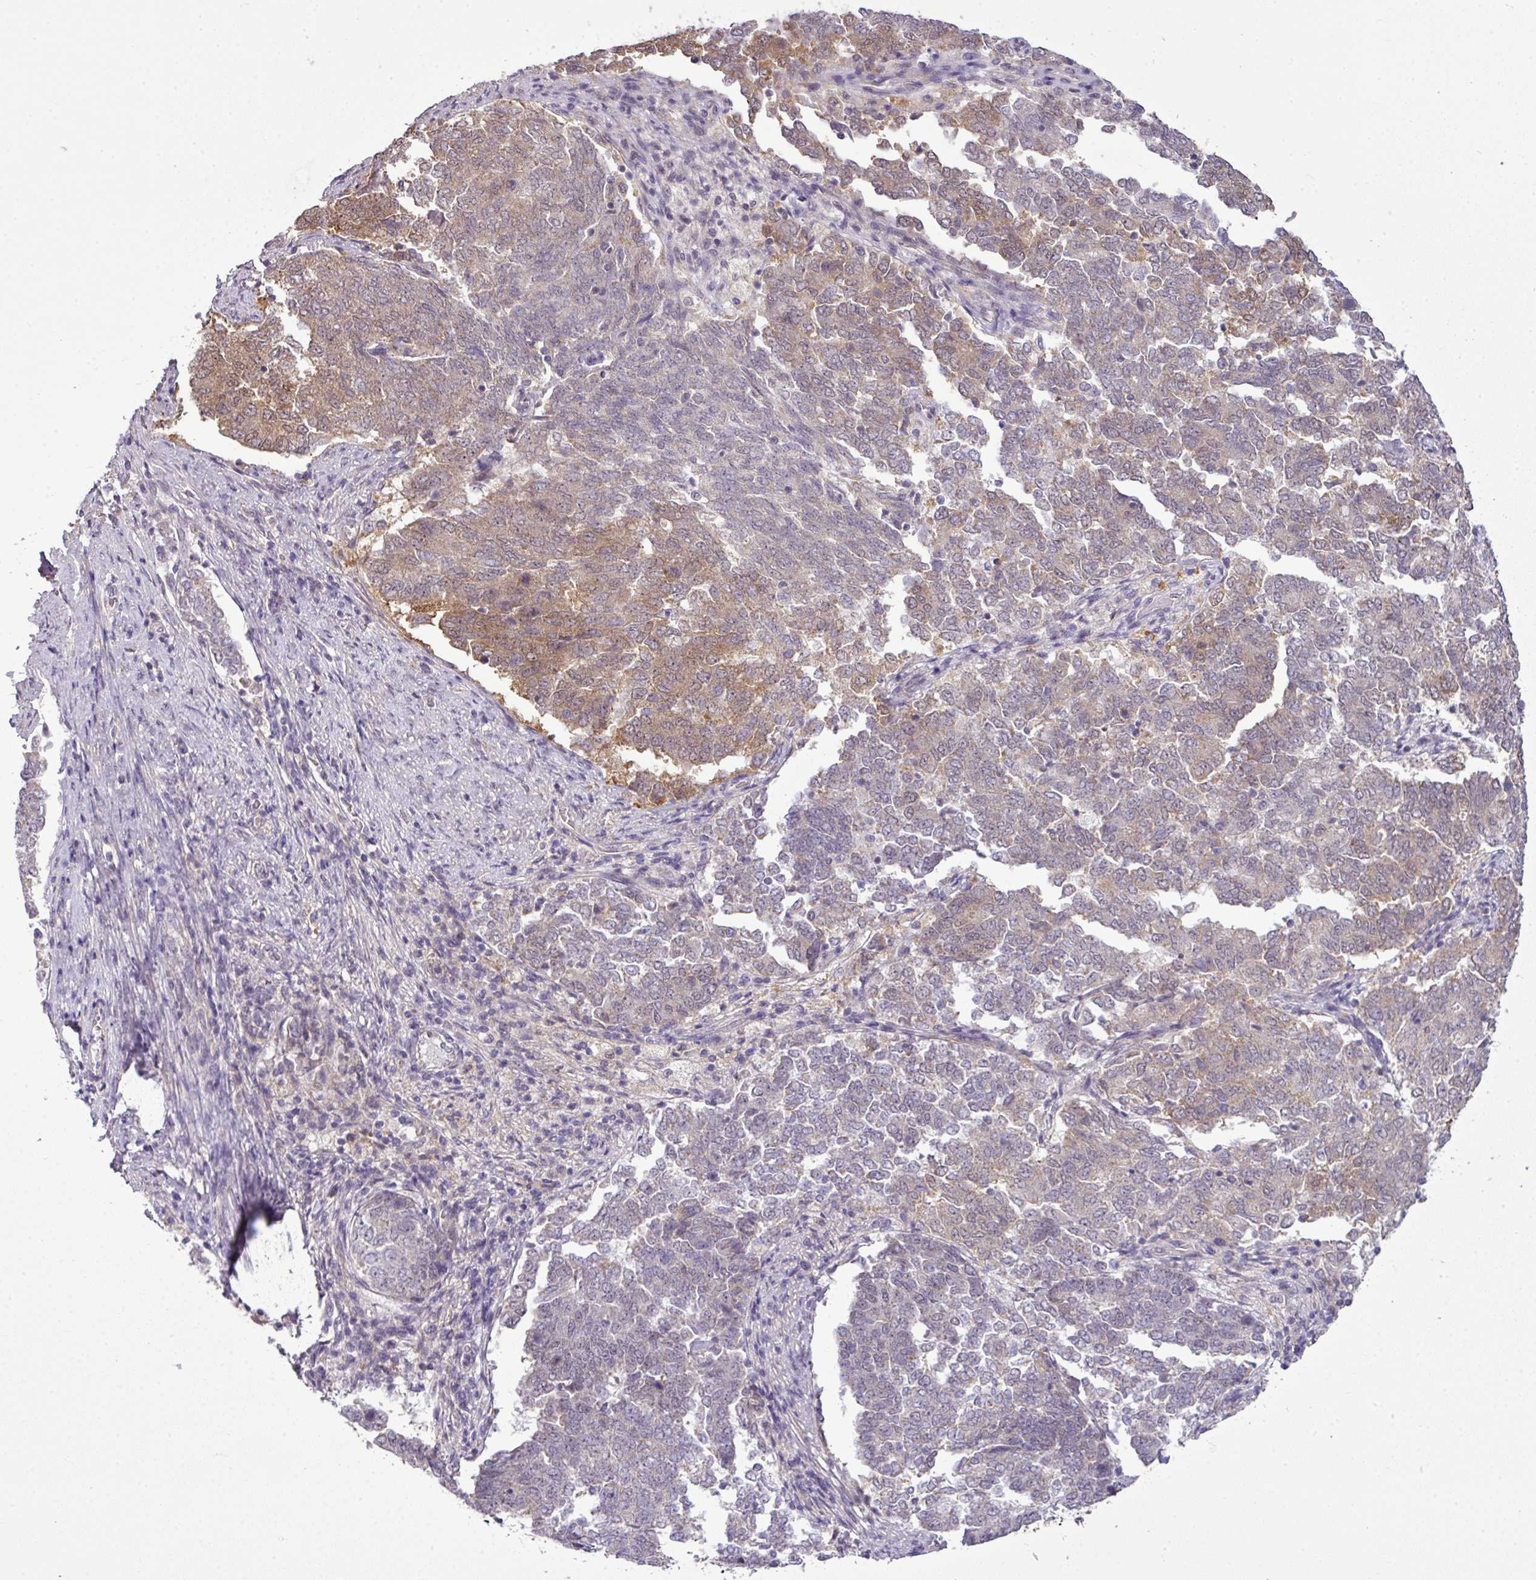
{"staining": {"intensity": "moderate", "quantity": "25%-75%", "location": "cytoplasmic/membranous"}, "tissue": "endometrial cancer", "cell_type": "Tumor cells", "image_type": "cancer", "snomed": [{"axis": "morphology", "description": "Adenocarcinoma, NOS"}, {"axis": "topography", "description": "Endometrium"}], "caption": "Endometrial cancer tissue displays moderate cytoplasmic/membranous staining in approximately 25%-75% of tumor cells, visualized by immunohistochemistry.", "gene": "ZNF217", "patient": {"sex": "female", "age": 80}}